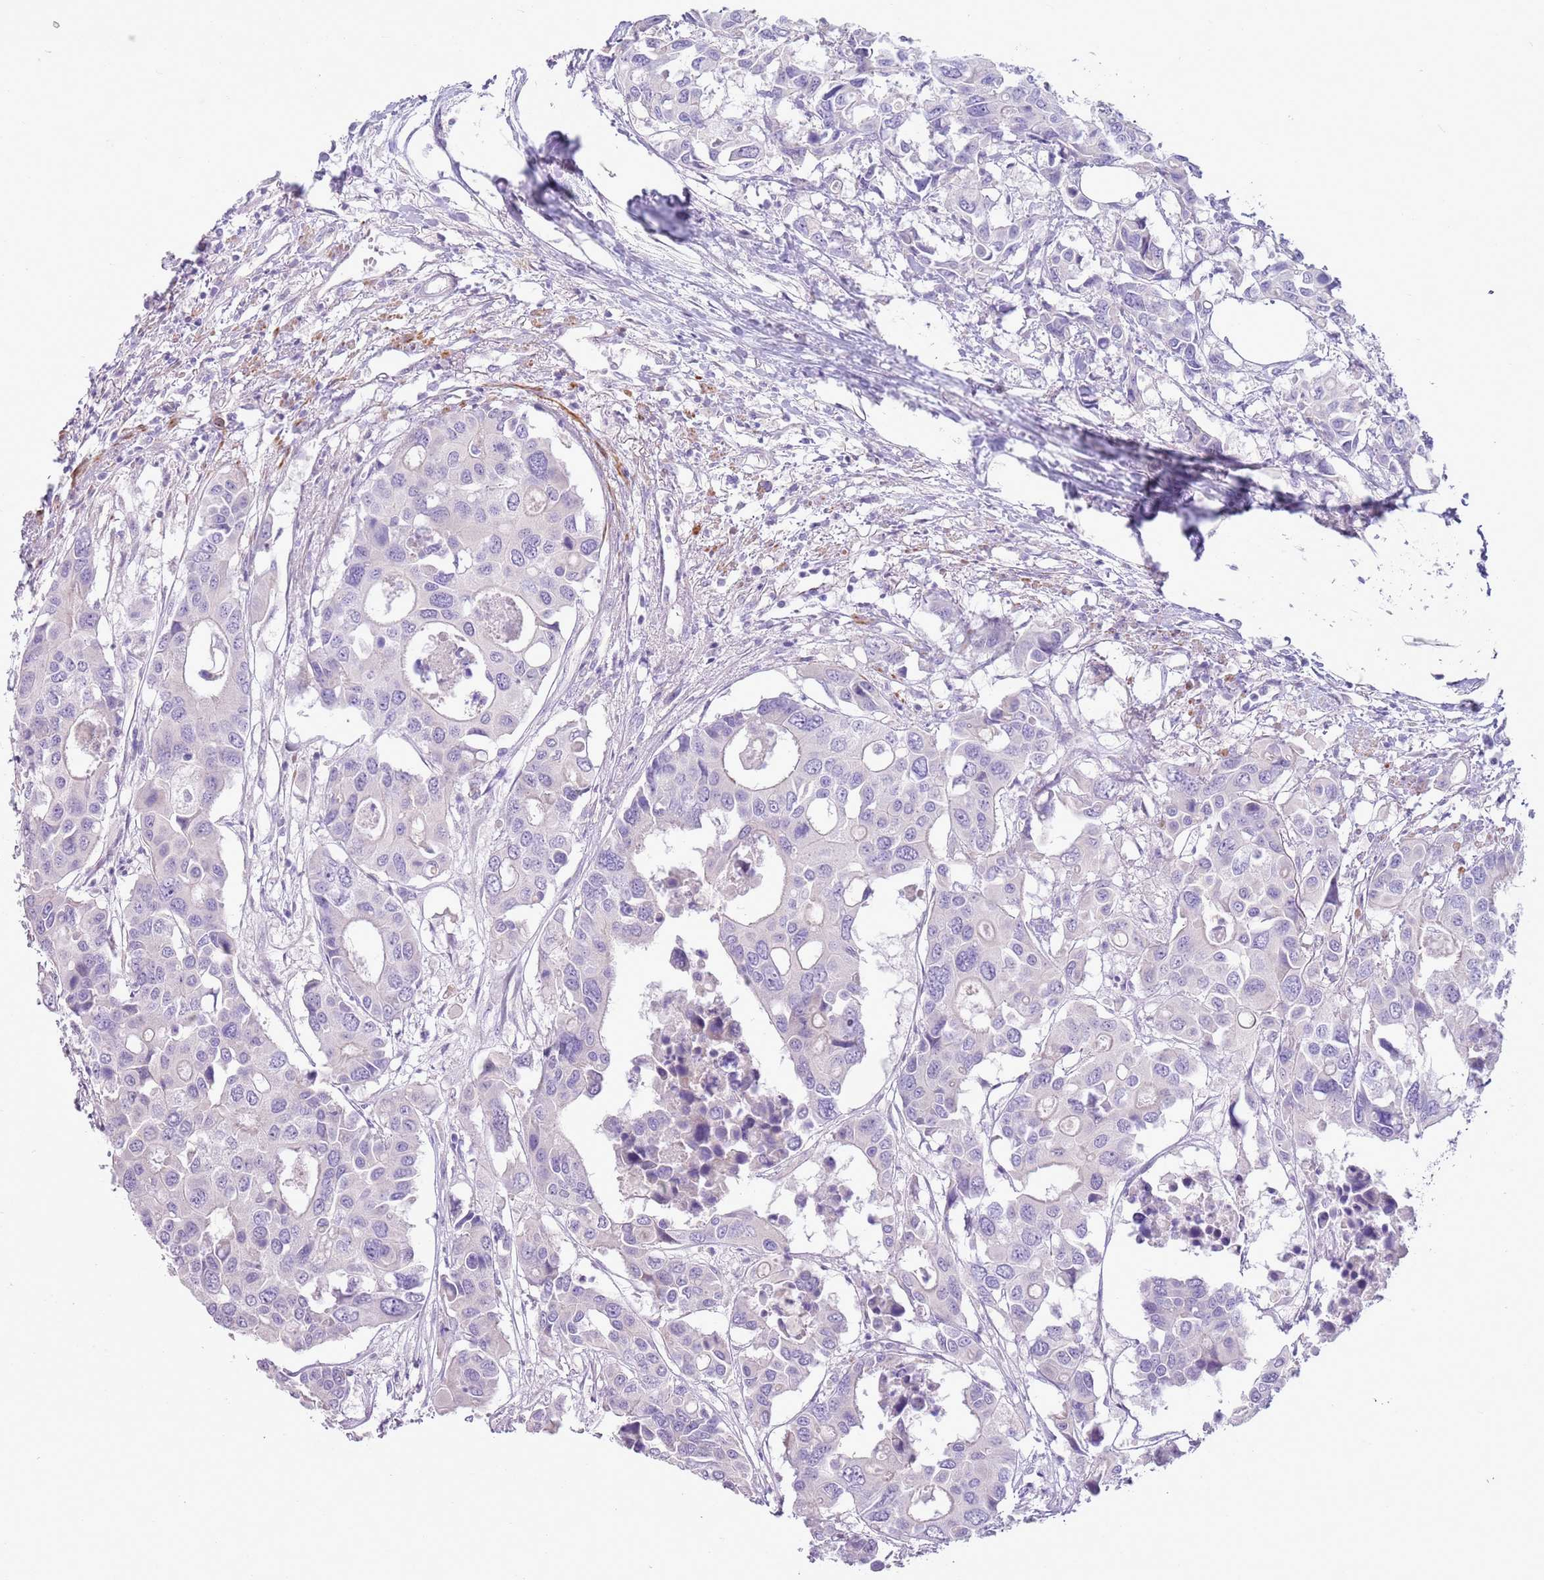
{"staining": {"intensity": "negative", "quantity": "none", "location": "none"}, "tissue": "colorectal cancer", "cell_type": "Tumor cells", "image_type": "cancer", "snomed": [{"axis": "morphology", "description": "Adenocarcinoma, NOS"}, {"axis": "topography", "description": "Colon"}], "caption": "Colorectal cancer (adenocarcinoma) was stained to show a protein in brown. There is no significant staining in tumor cells.", "gene": "ZNF239", "patient": {"sex": "male", "age": 77}}